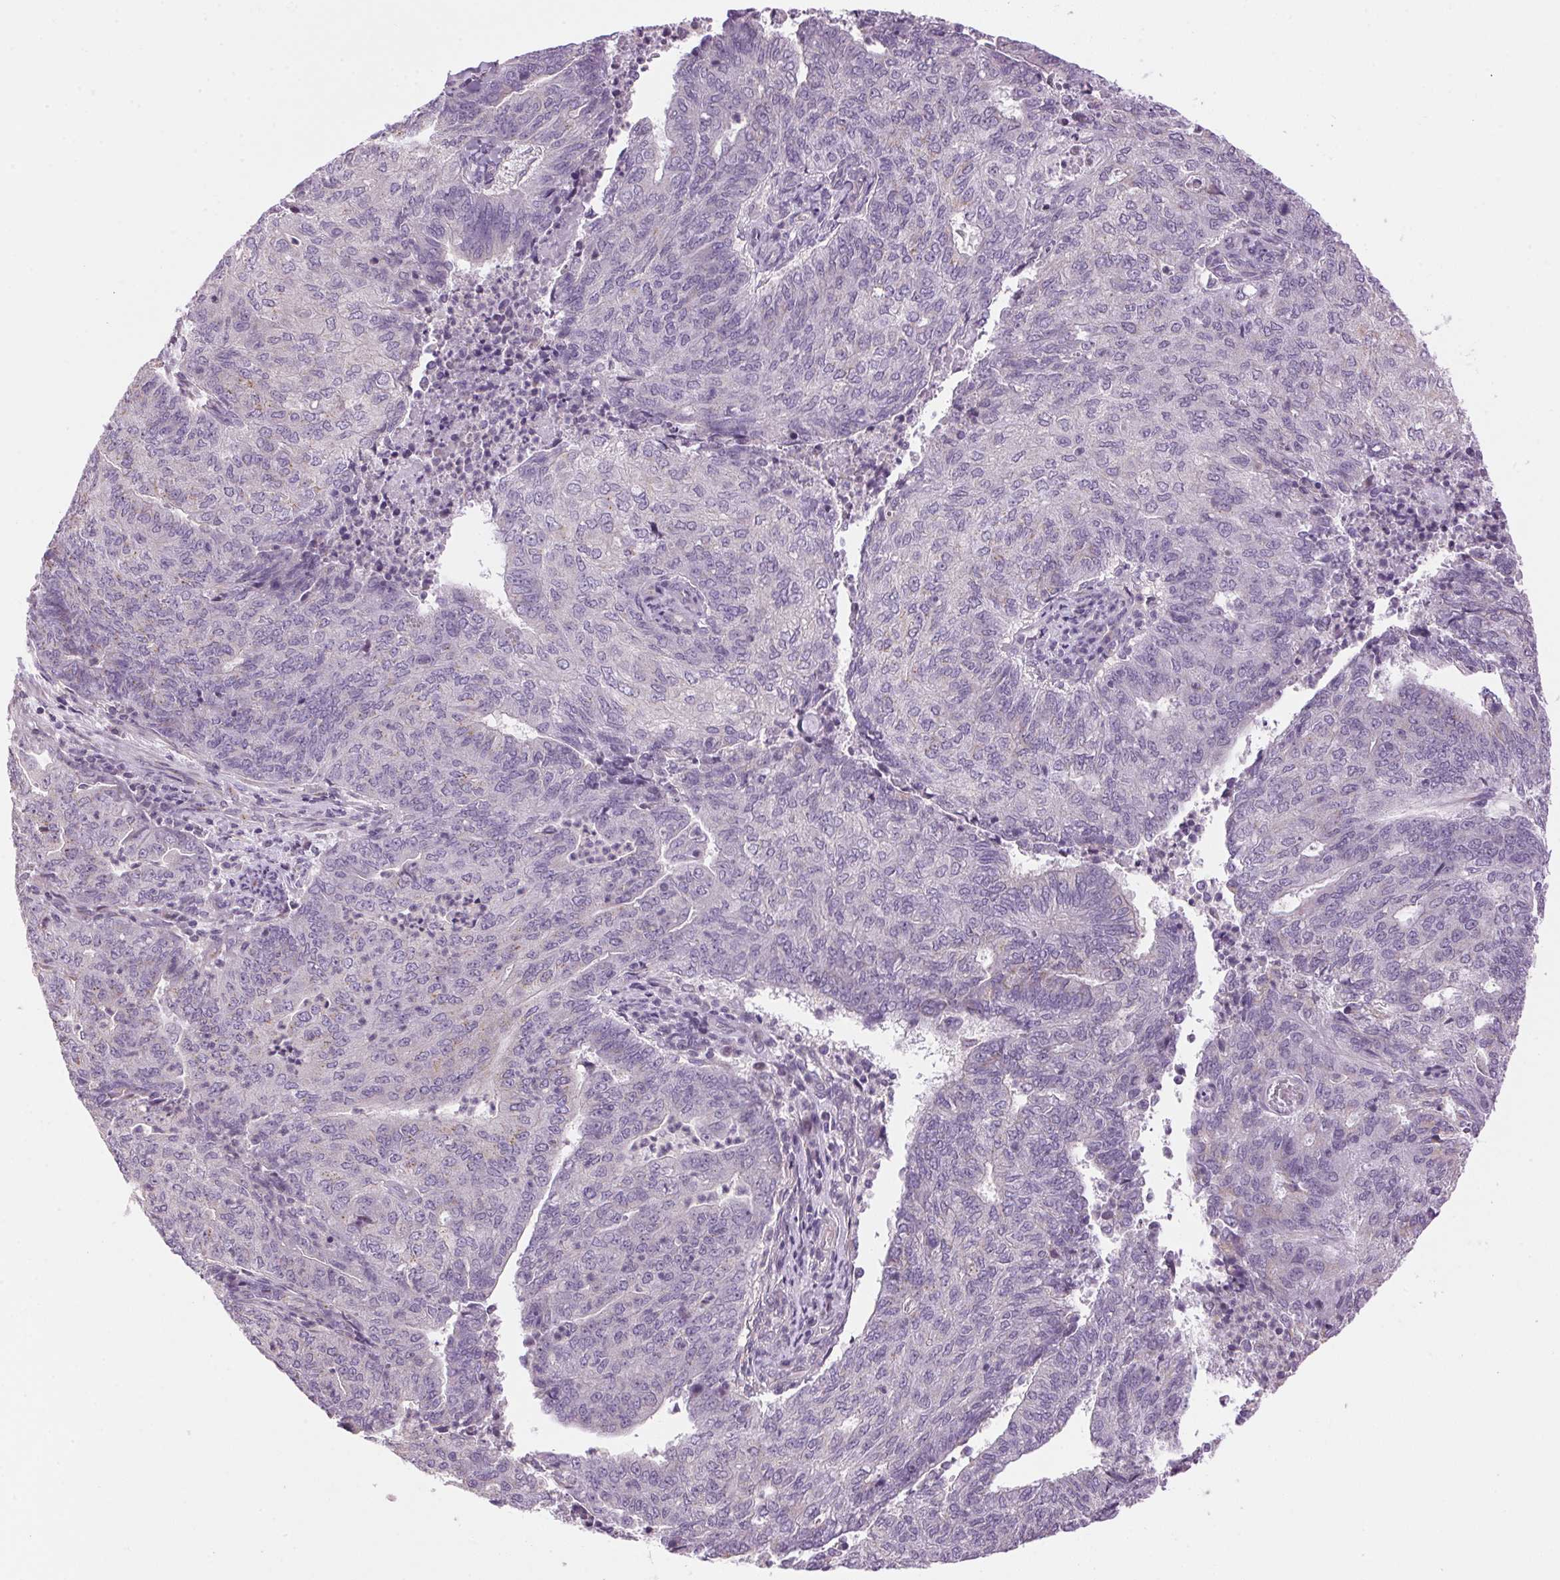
{"staining": {"intensity": "weak", "quantity": "<25%", "location": "cytoplasmic/membranous"}, "tissue": "endometrial cancer", "cell_type": "Tumor cells", "image_type": "cancer", "snomed": [{"axis": "morphology", "description": "Adenocarcinoma, NOS"}, {"axis": "topography", "description": "Endometrium"}], "caption": "High power microscopy micrograph of an IHC micrograph of endometrial cancer, revealing no significant expression in tumor cells. (DAB (3,3'-diaminobenzidine) IHC, high magnification).", "gene": "GOLPH3", "patient": {"sex": "female", "age": 82}}